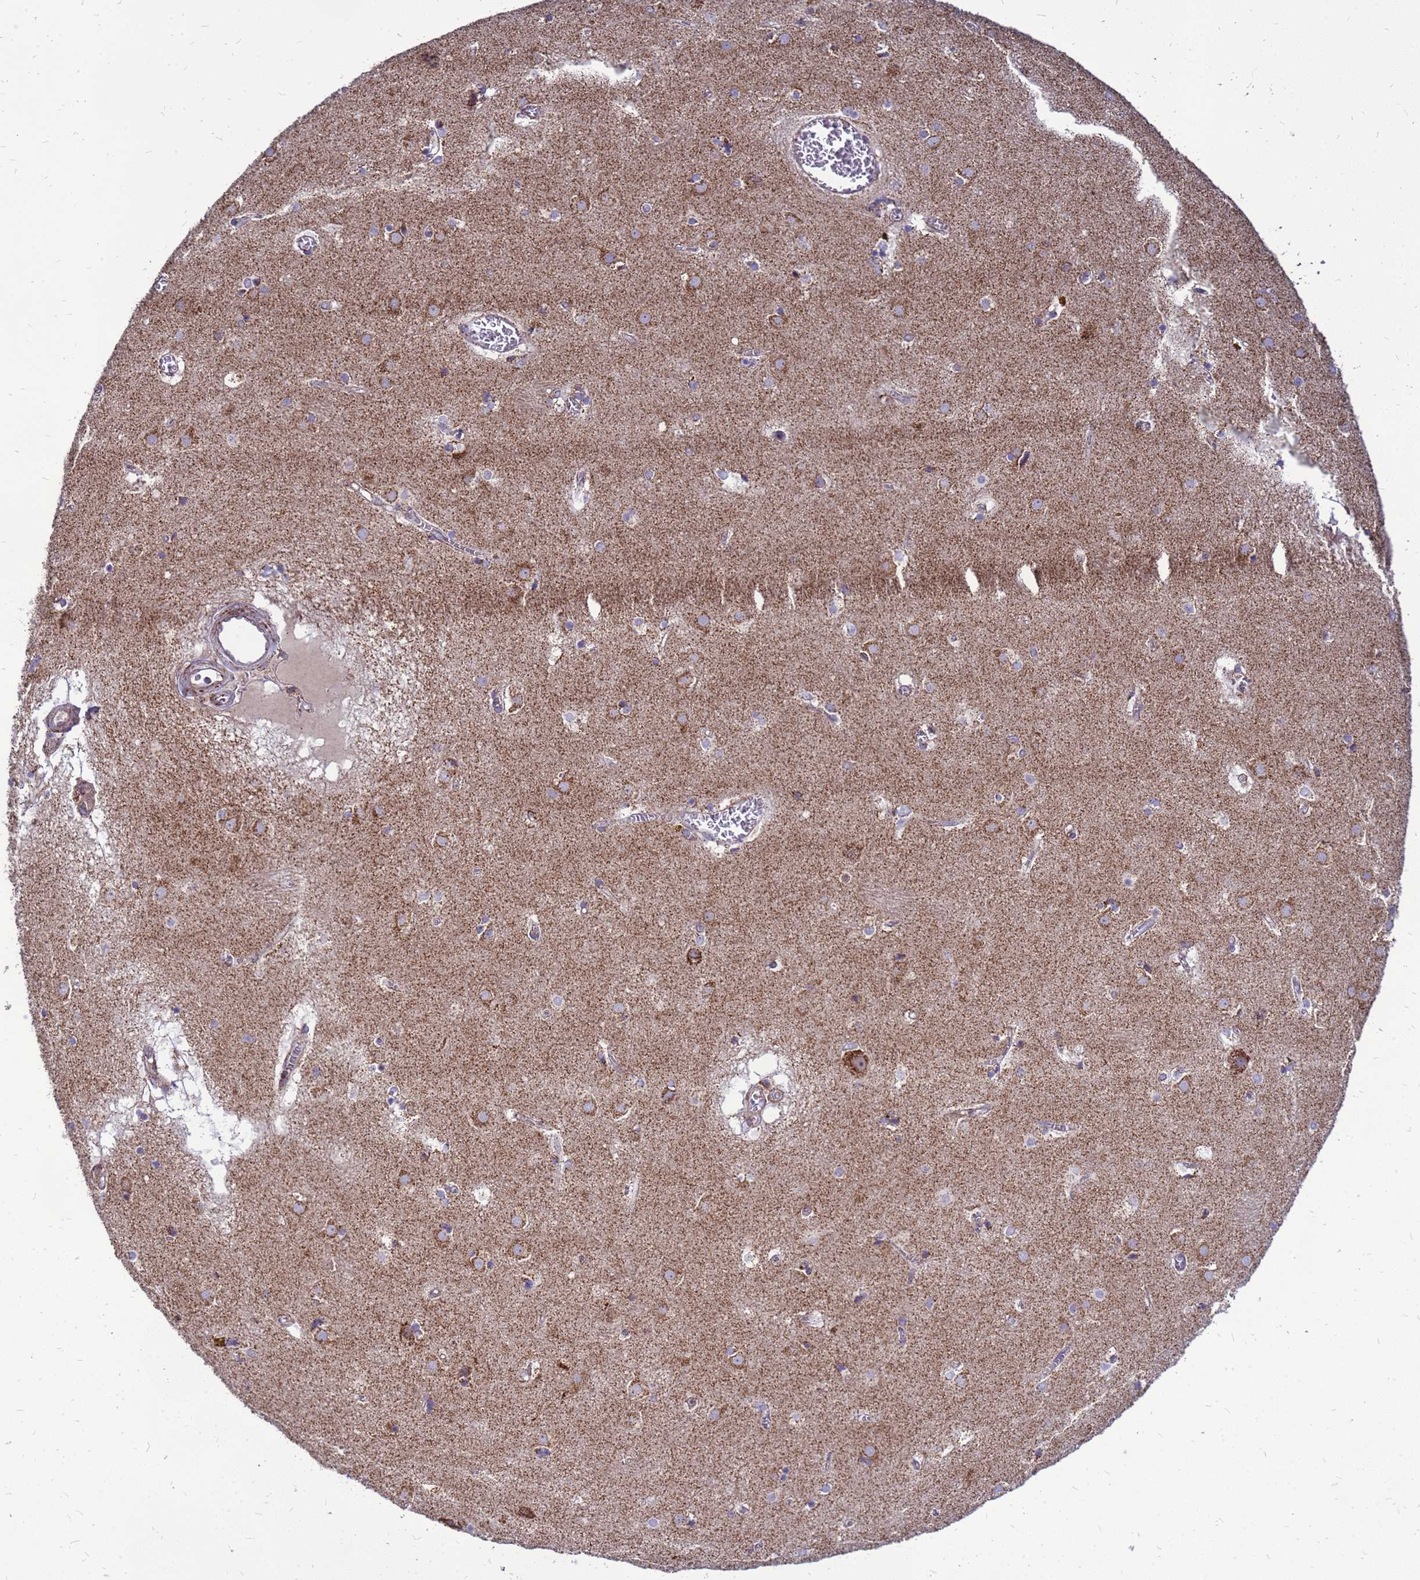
{"staining": {"intensity": "weak", "quantity": "<25%", "location": "cytoplasmic/membranous"}, "tissue": "caudate", "cell_type": "Glial cells", "image_type": "normal", "snomed": [{"axis": "morphology", "description": "Normal tissue, NOS"}, {"axis": "topography", "description": "Lateral ventricle wall"}], "caption": "IHC histopathology image of normal caudate stained for a protein (brown), which reveals no staining in glial cells. (IHC, brightfield microscopy, high magnification).", "gene": "FSTL4", "patient": {"sex": "male", "age": 70}}